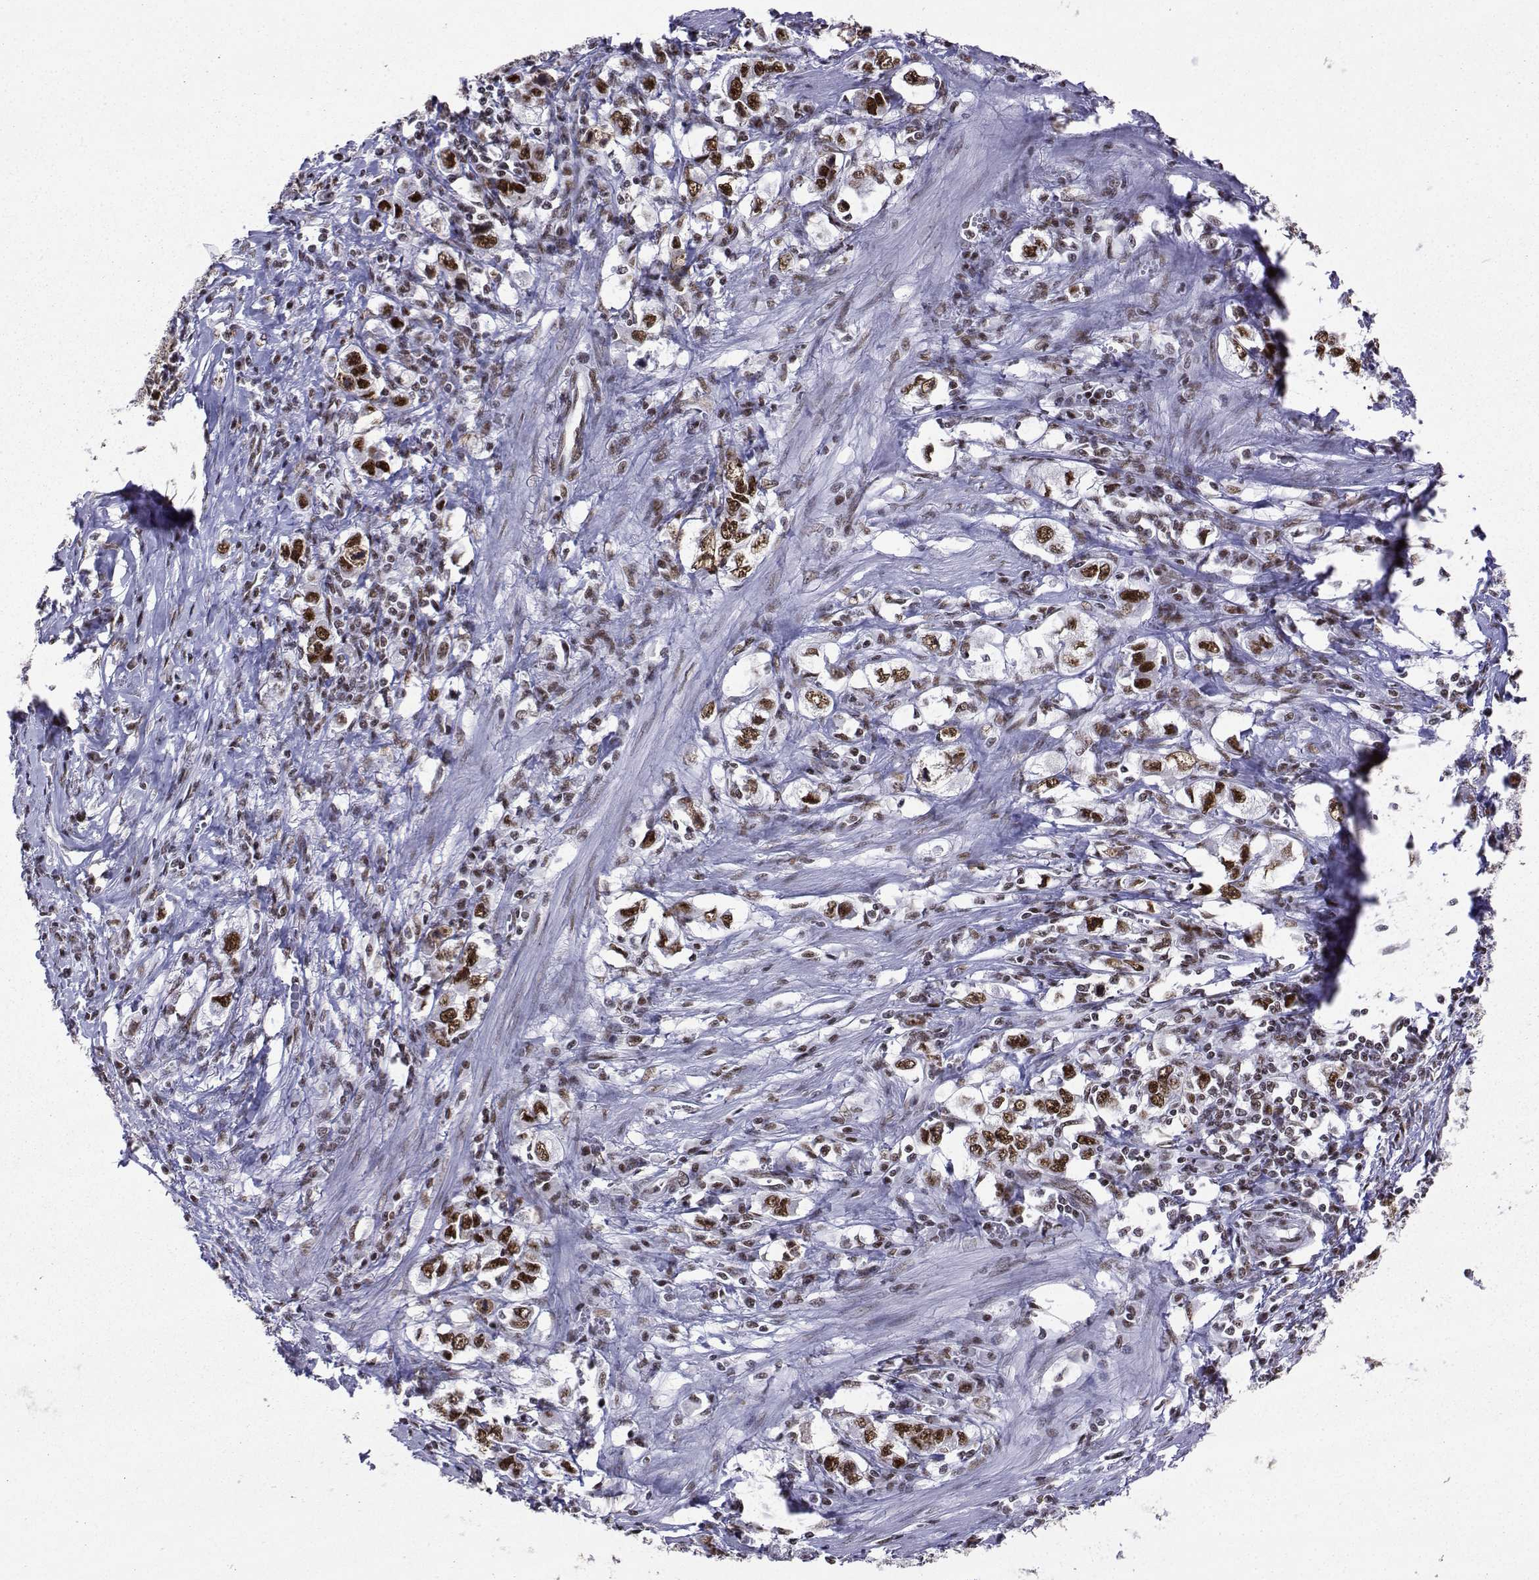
{"staining": {"intensity": "strong", "quantity": "25%-75%", "location": "nuclear"}, "tissue": "stomach cancer", "cell_type": "Tumor cells", "image_type": "cancer", "snomed": [{"axis": "morphology", "description": "Adenocarcinoma, NOS"}, {"axis": "topography", "description": "Stomach, lower"}], "caption": "Protein analysis of stomach cancer (adenocarcinoma) tissue exhibits strong nuclear staining in approximately 25%-75% of tumor cells. (IHC, brightfield microscopy, high magnification).", "gene": "SNRPB2", "patient": {"sex": "female", "age": 72}}